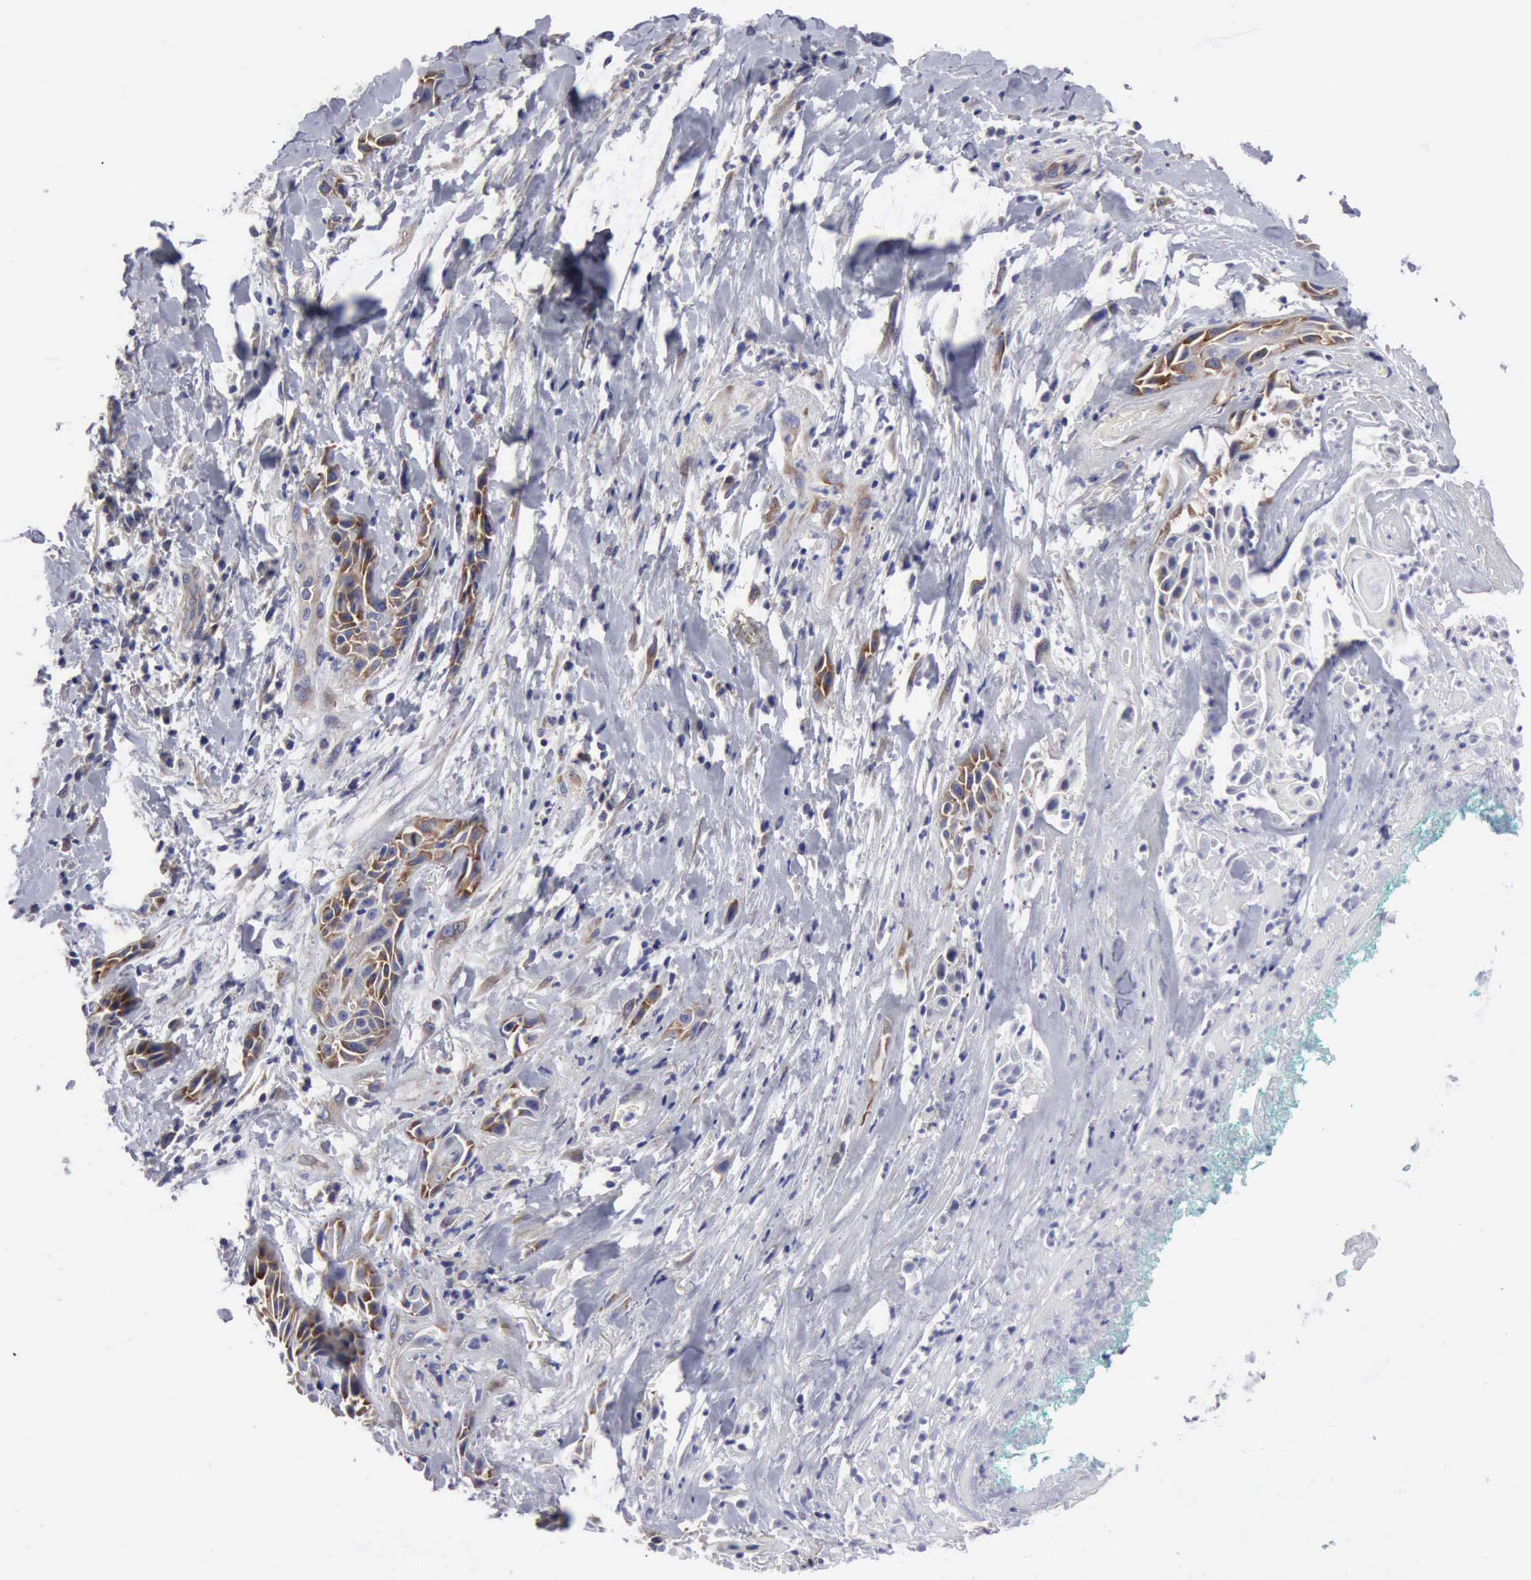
{"staining": {"intensity": "moderate", "quantity": ">75%", "location": "cytoplasmic/membranous"}, "tissue": "skin cancer", "cell_type": "Tumor cells", "image_type": "cancer", "snomed": [{"axis": "morphology", "description": "Squamous cell carcinoma, NOS"}, {"axis": "topography", "description": "Skin"}, {"axis": "topography", "description": "Anal"}], "caption": "A high-resolution micrograph shows immunohistochemistry staining of squamous cell carcinoma (skin), which demonstrates moderate cytoplasmic/membranous positivity in approximately >75% of tumor cells. (Stains: DAB (3,3'-diaminobenzidine) in brown, nuclei in blue, Microscopy: brightfield microscopy at high magnification).", "gene": "TXLNG", "patient": {"sex": "male", "age": 64}}